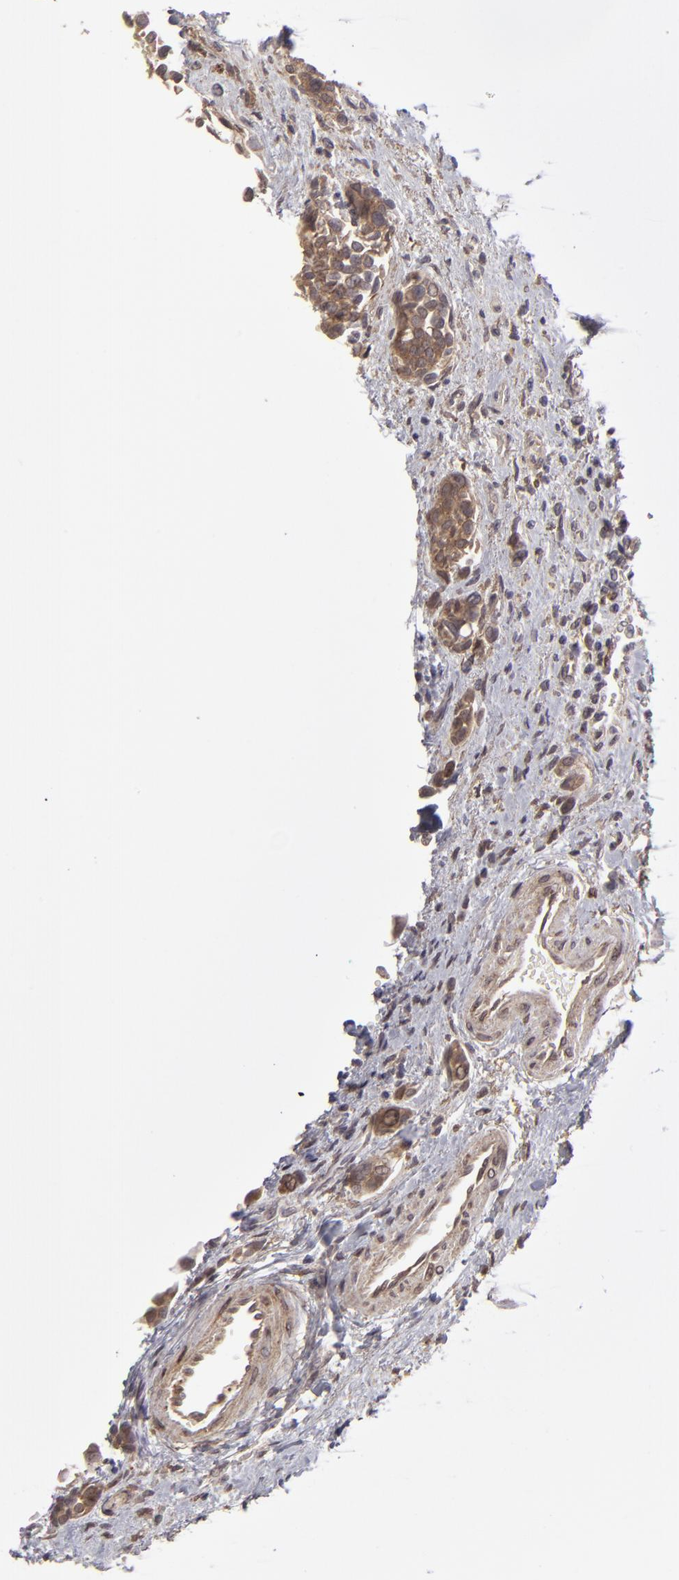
{"staining": {"intensity": "moderate", "quantity": ">75%", "location": "cytoplasmic/membranous"}, "tissue": "urothelial cancer", "cell_type": "Tumor cells", "image_type": "cancer", "snomed": [{"axis": "morphology", "description": "Urothelial carcinoma, High grade"}, {"axis": "topography", "description": "Urinary bladder"}], "caption": "Urothelial cancer tissue shows moderate cytoplasmic/membranous expression in about >75% of tumor cells", "gene": "ITGB5", "patient": {"sex": "male", "age": 78}}